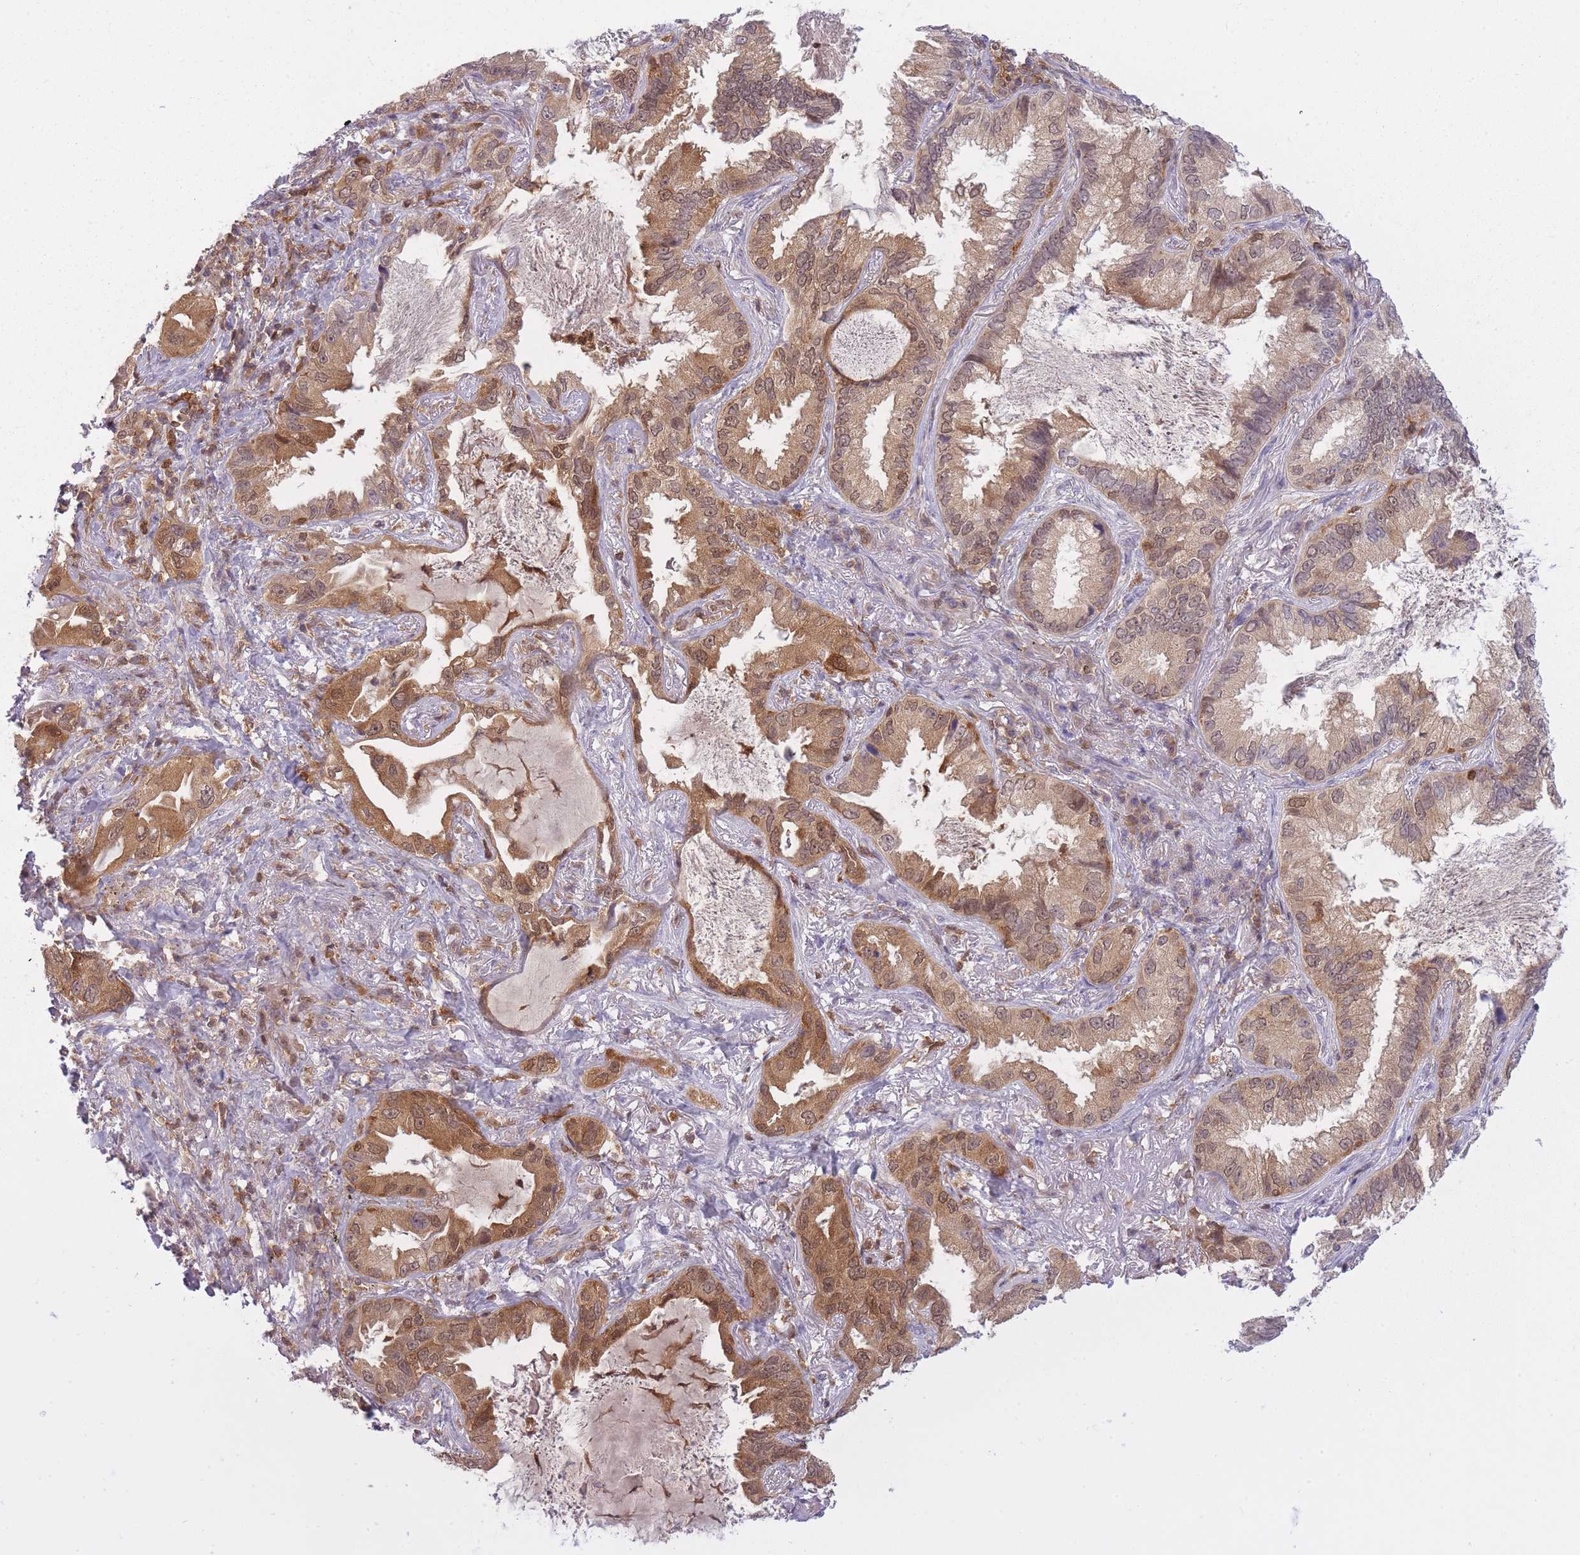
{"staining": {"intensity": "moderate", "quantity": ">75%", "location": "cytoplasmic/membranous,nuclear"}, "tissue": "lung cancer", "cell_type": "Tumor cells", "image_type": "cancer", "snomed": [{"axis": "morphology", "description": "Adenocarcinoma, NOS"}, {"axis": "topography", "description": "Lung"}], "caption": "Tumor cells show medium levels of moderate cytoplasmic/membranous and nuclear expression in about >75% of cells in human lung adenocarcinoma.", "gene": "CXorf38", "patient": {"sex": "female", "age": 69}}